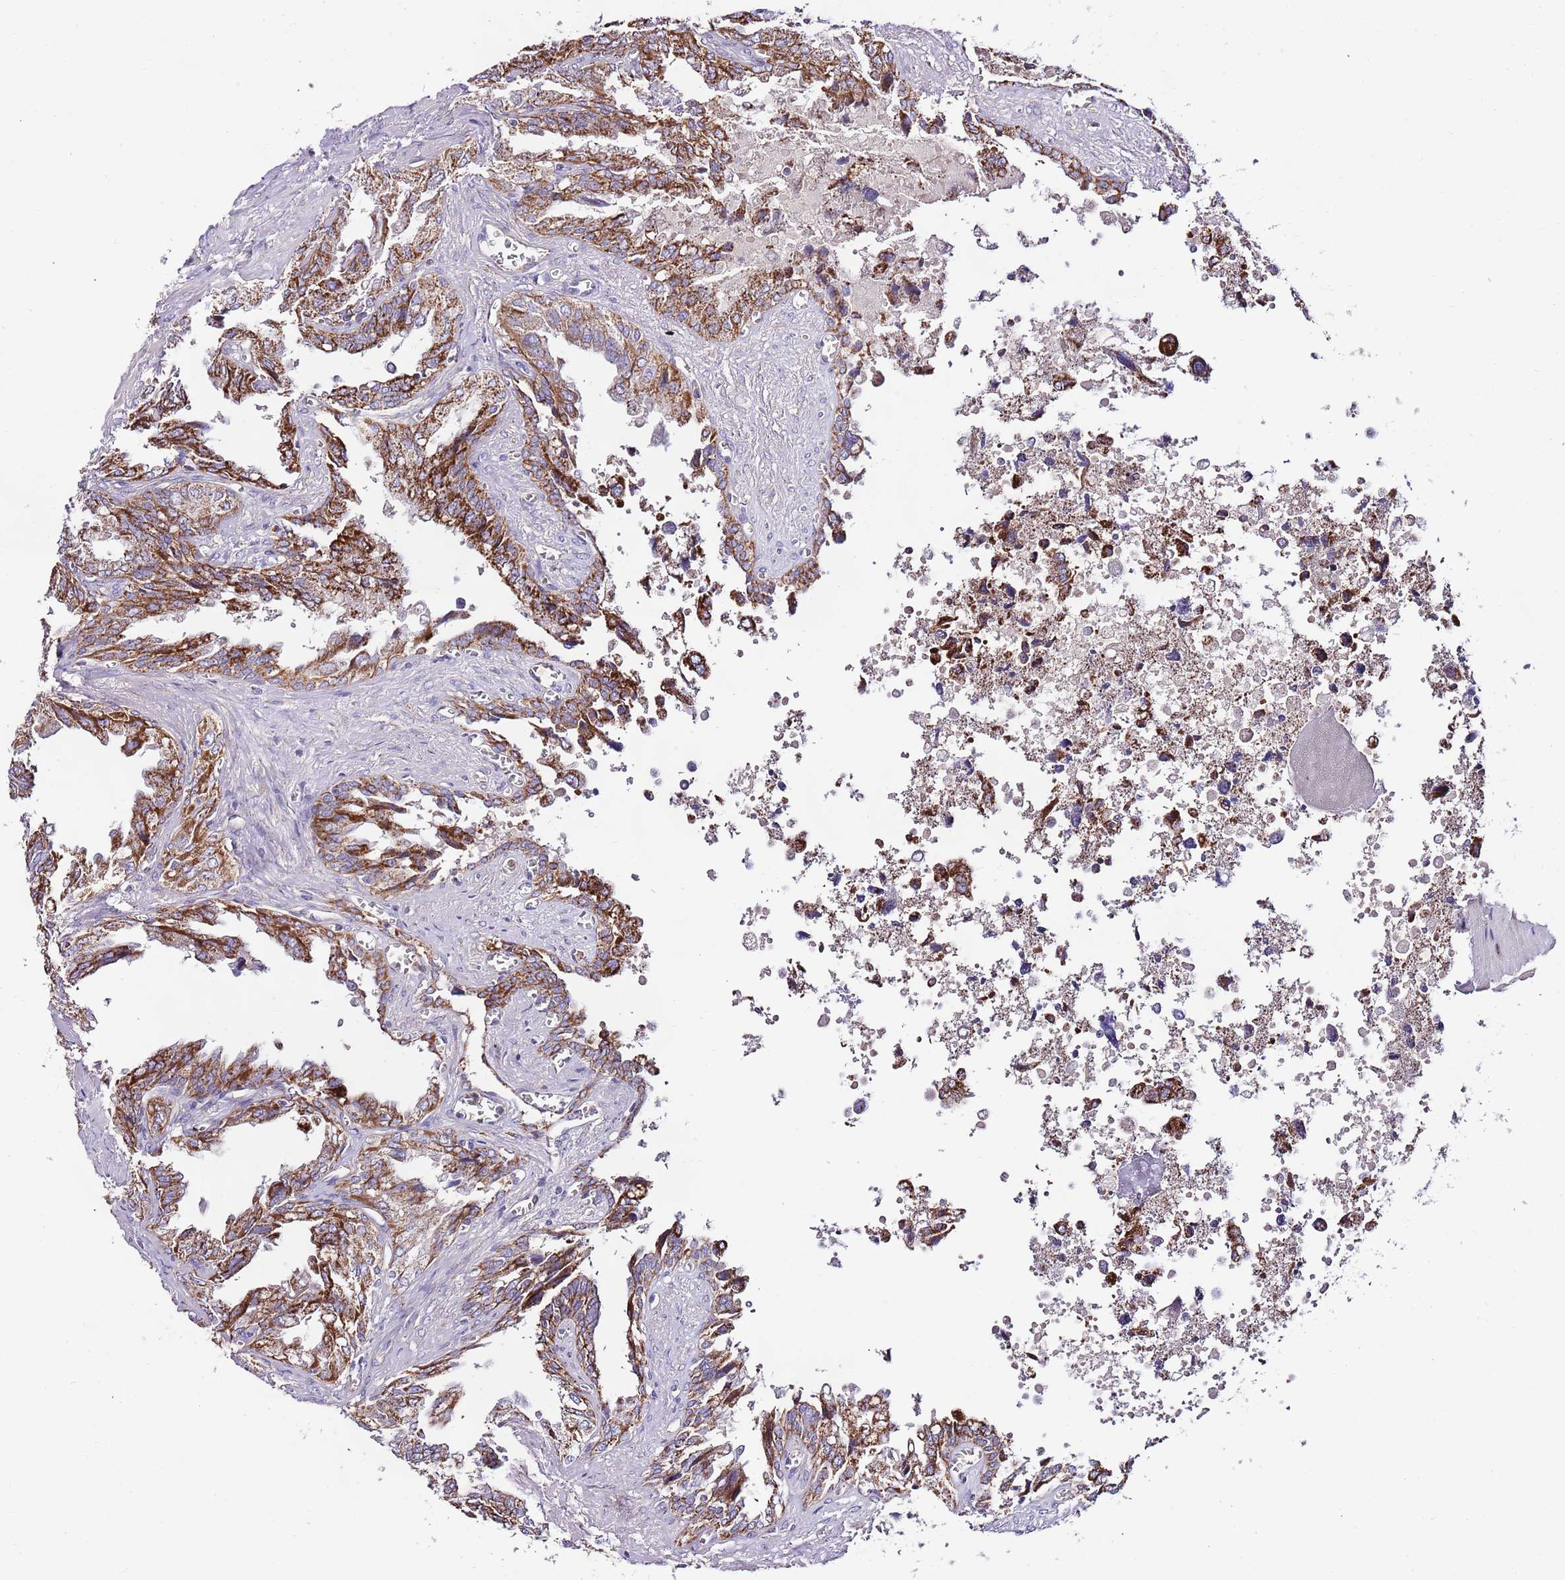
{"staining": {"intensity": "strong", "quantity": ">75%", "location": "cytoplasmic/membranous"}, "tissue": "seminal vesicle", "cell_type": "Glandular cells", "image_type": "normal", "snomed": [{"axis": "morphology", "description": "Normal tissue, NOS"}, {"axis": "topography", "description": "Seminal veicle"}], "caption": "This is an image of IHC staining of unremarkable seminal vesicle, which shows strong positivity in the cytoplasmic/membranous of glandular cells.", "gene": "DOCK6", "patient": {"sex": "male", "age": 67}}